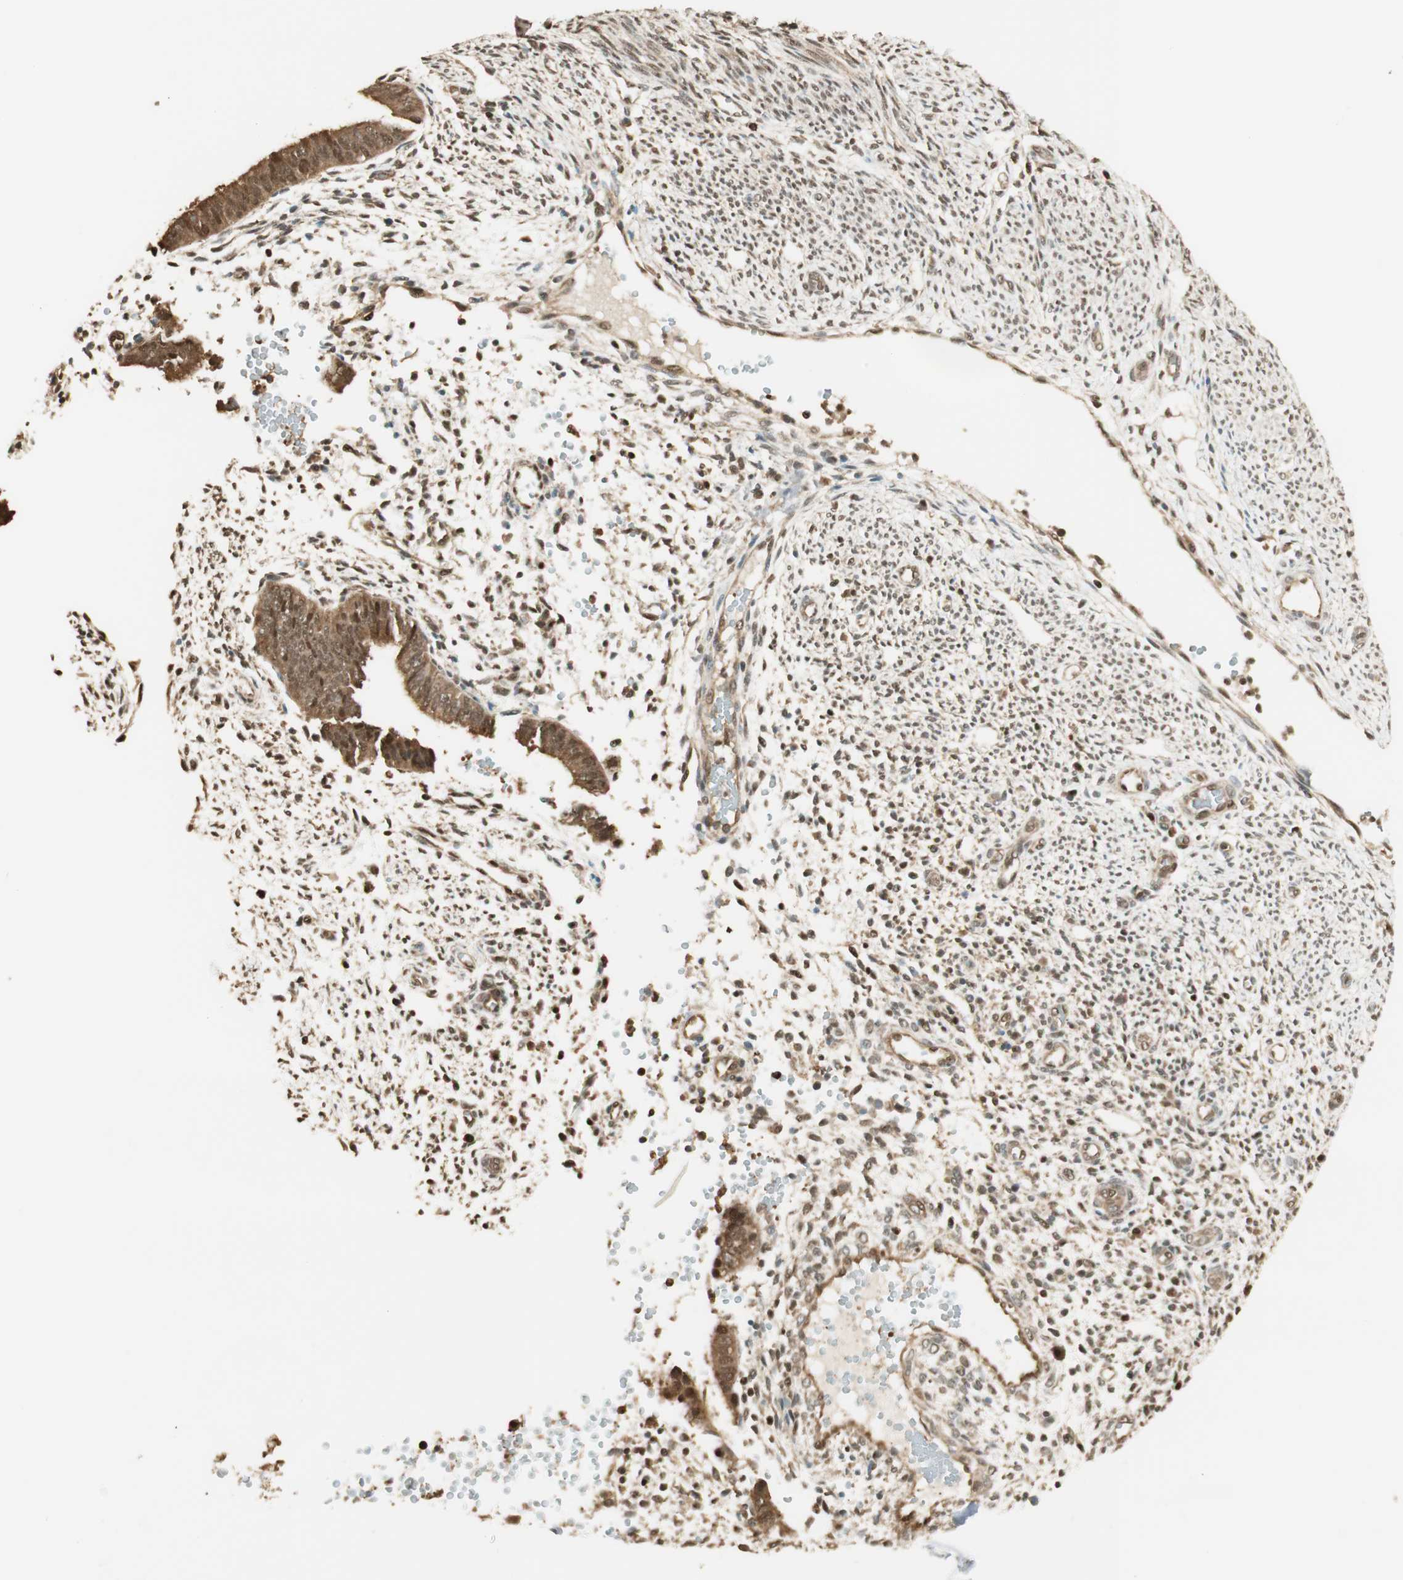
{"staining": {"intensity": "moderate", "quantity": ">75%", "location": "cytoplasmic/membranous,nuclear"}, "tissue": "endometrium", "cell_type": "Cells in endometrial stroma", "image_type": "normal", "snomed": [{"axis": "morphology", "description": "Normal tissue, NOS"}, {"axis": "topography", "description": "Endometrium"}], "caption": "Protein staining demonstrates moderate cytoplasmic/membranous,nuclear positivity in approximately >75% of cells in endometrial stroma in normal endometrium. (Stains: DAB (3,3'-diaminobenzidine) in brown, nuclei in blue, Microscopy: brightfield microscopy at high magnification).", "gene": "ENSG00000268870", "patient": {"sex": "female", "age": 35}}